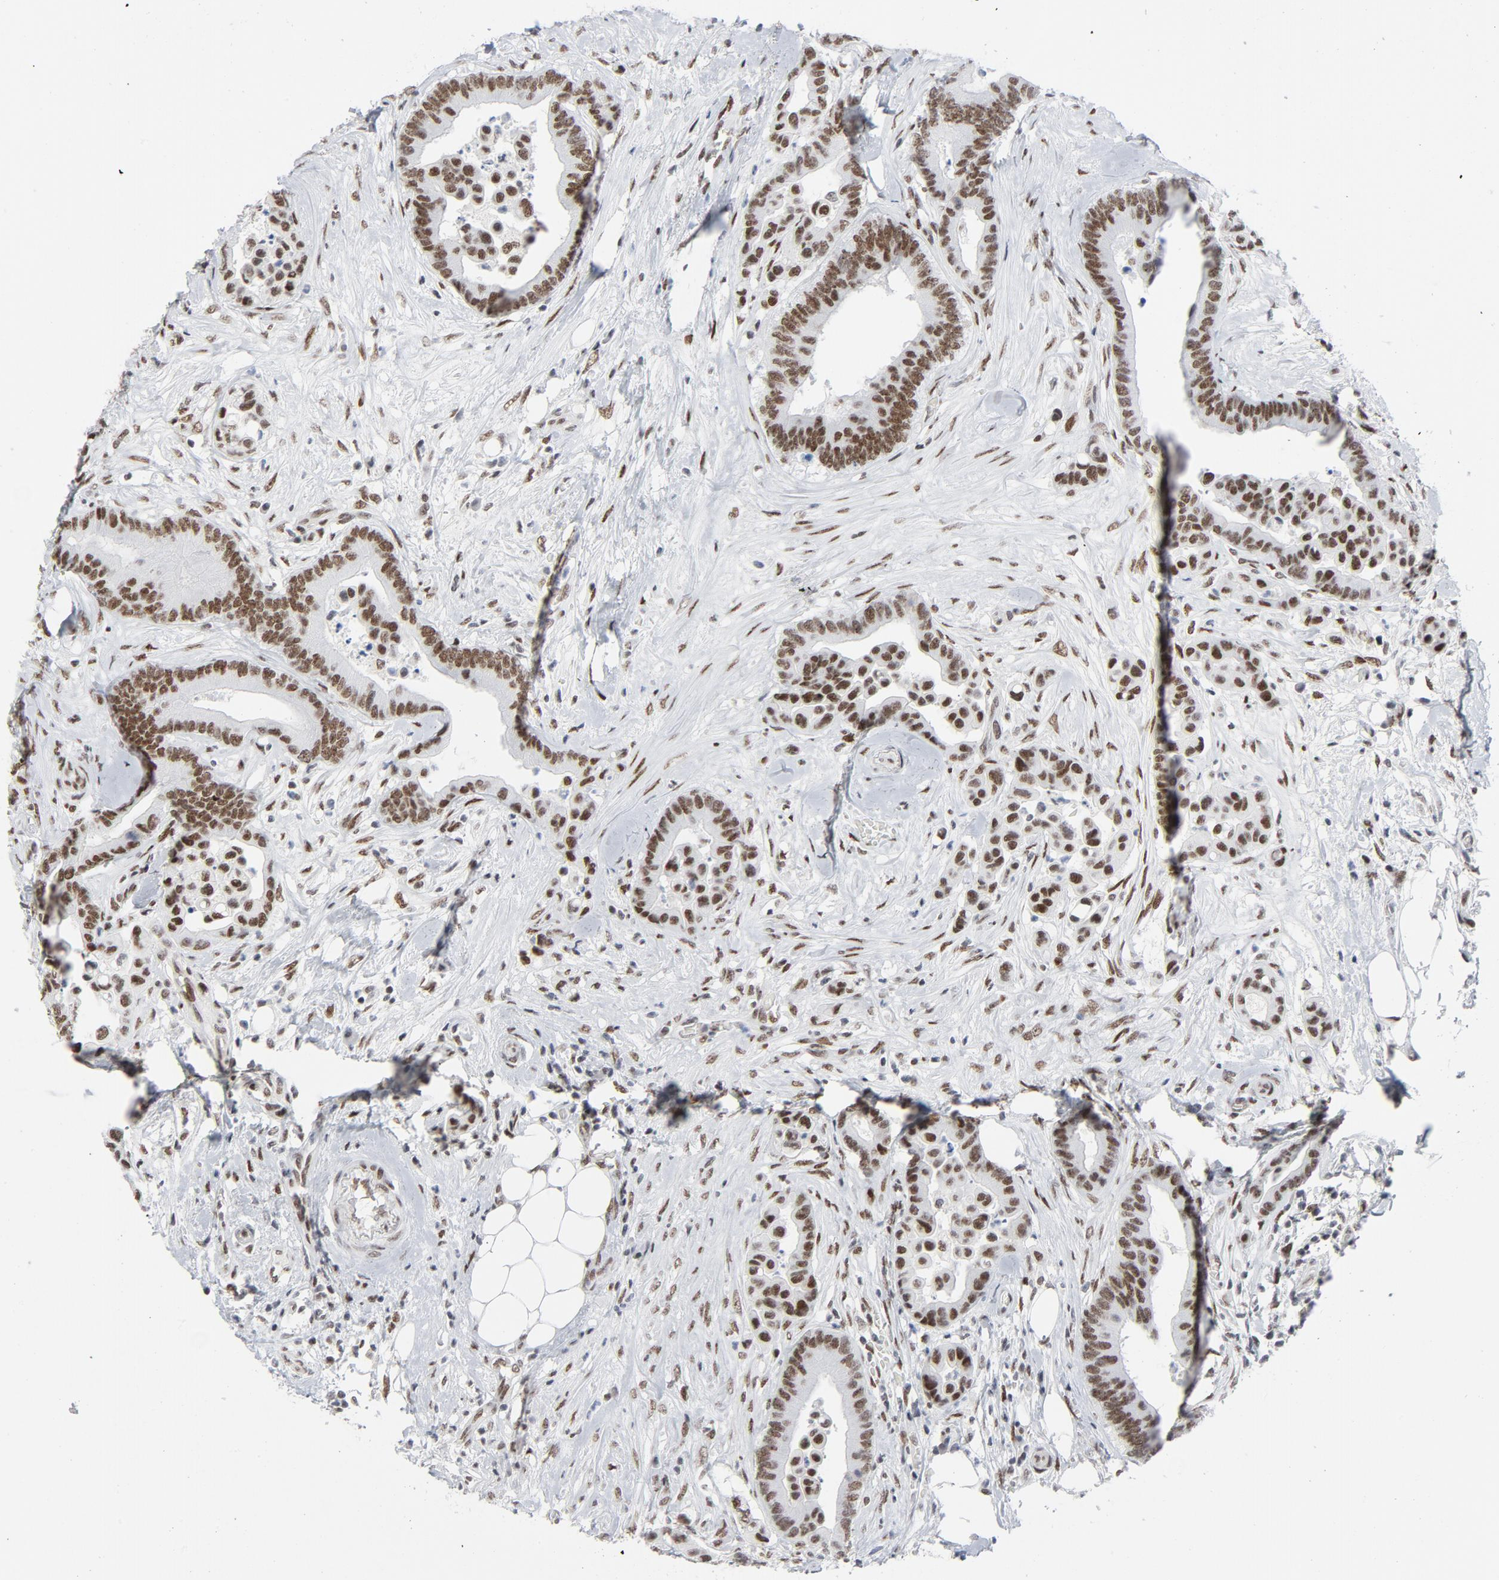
{"staining": {"intensity": "moderate", "quantity": ">75%", "location": "nuclear"}, "tissue": "colorectal cancer", "cell_type": "Tumor cells", "image_type": "cancer", "snomed": [{"axis": "morphology", "description": "Adenocarcinoma, NOS"}, {"axis": "topography", "description": "Colon"}], "caption": "The micrograph demonstrates staining of colorectal adenocarcinoma, revealing moderate nuclear protein expression (brown color) within tumor cells. Immunohistochemistry (ihc) stains the protein in brown and the nuclei are stained blue.", "gene": "HSF1", "patient": {"sex": "male", "age": 82}}